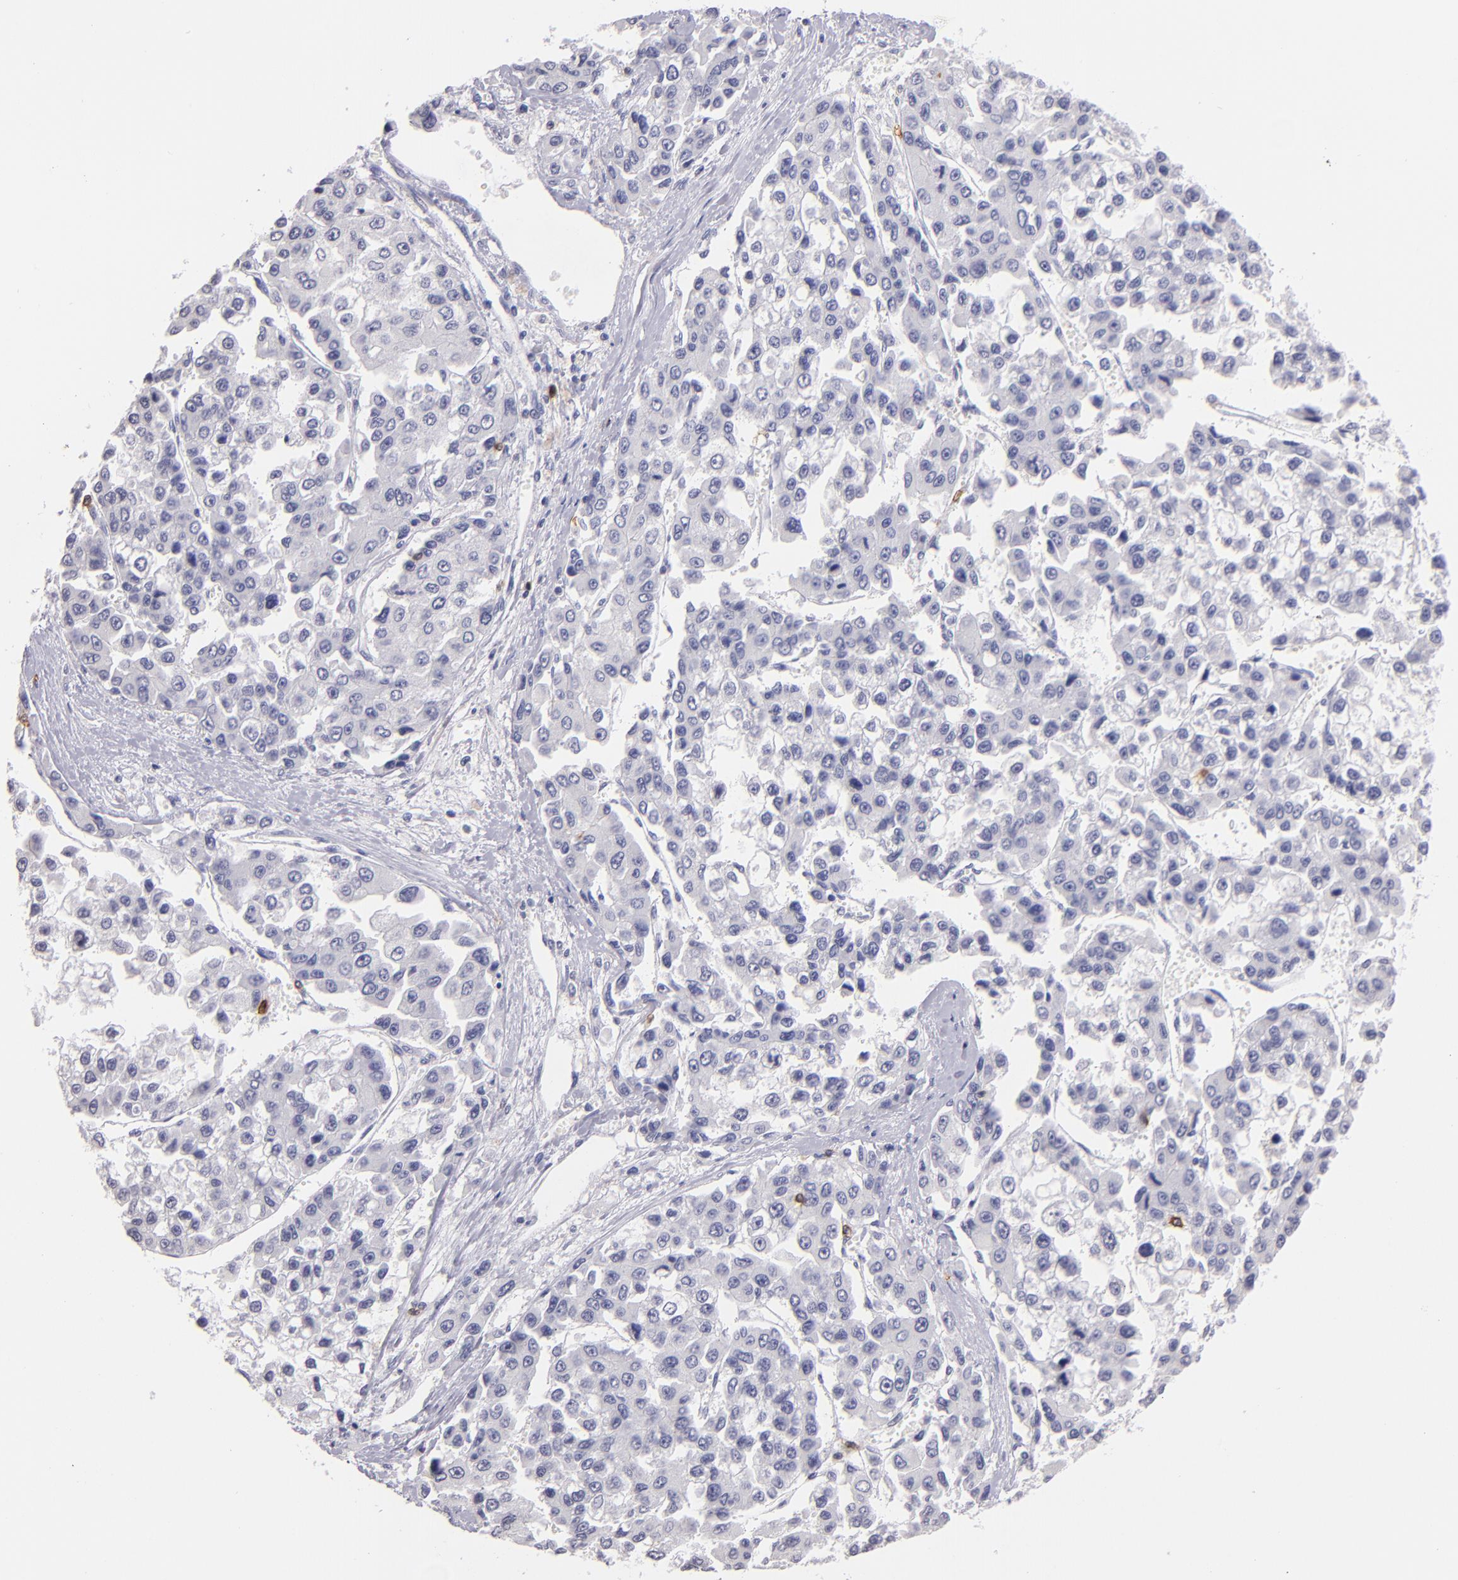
{"staining": {"intensity": "negative", "quantity": "none", "location": "none"}, "tissue": "liver cancer", "cell_type": "Tumor cells", "image_type": "cancer", "snomed": [{"axis": "morphology", "description": "Carcinoma, Hepatocellular, NOS"}, {"axis": "topography", "description": "Liver"}], "caption": "Hepatocellular carcinoma (liver) stained for a protein using IHC exhibits no expression tumor cells.", "gene": "IL2RA", "patient": {"sex": "female", "age": 66}}